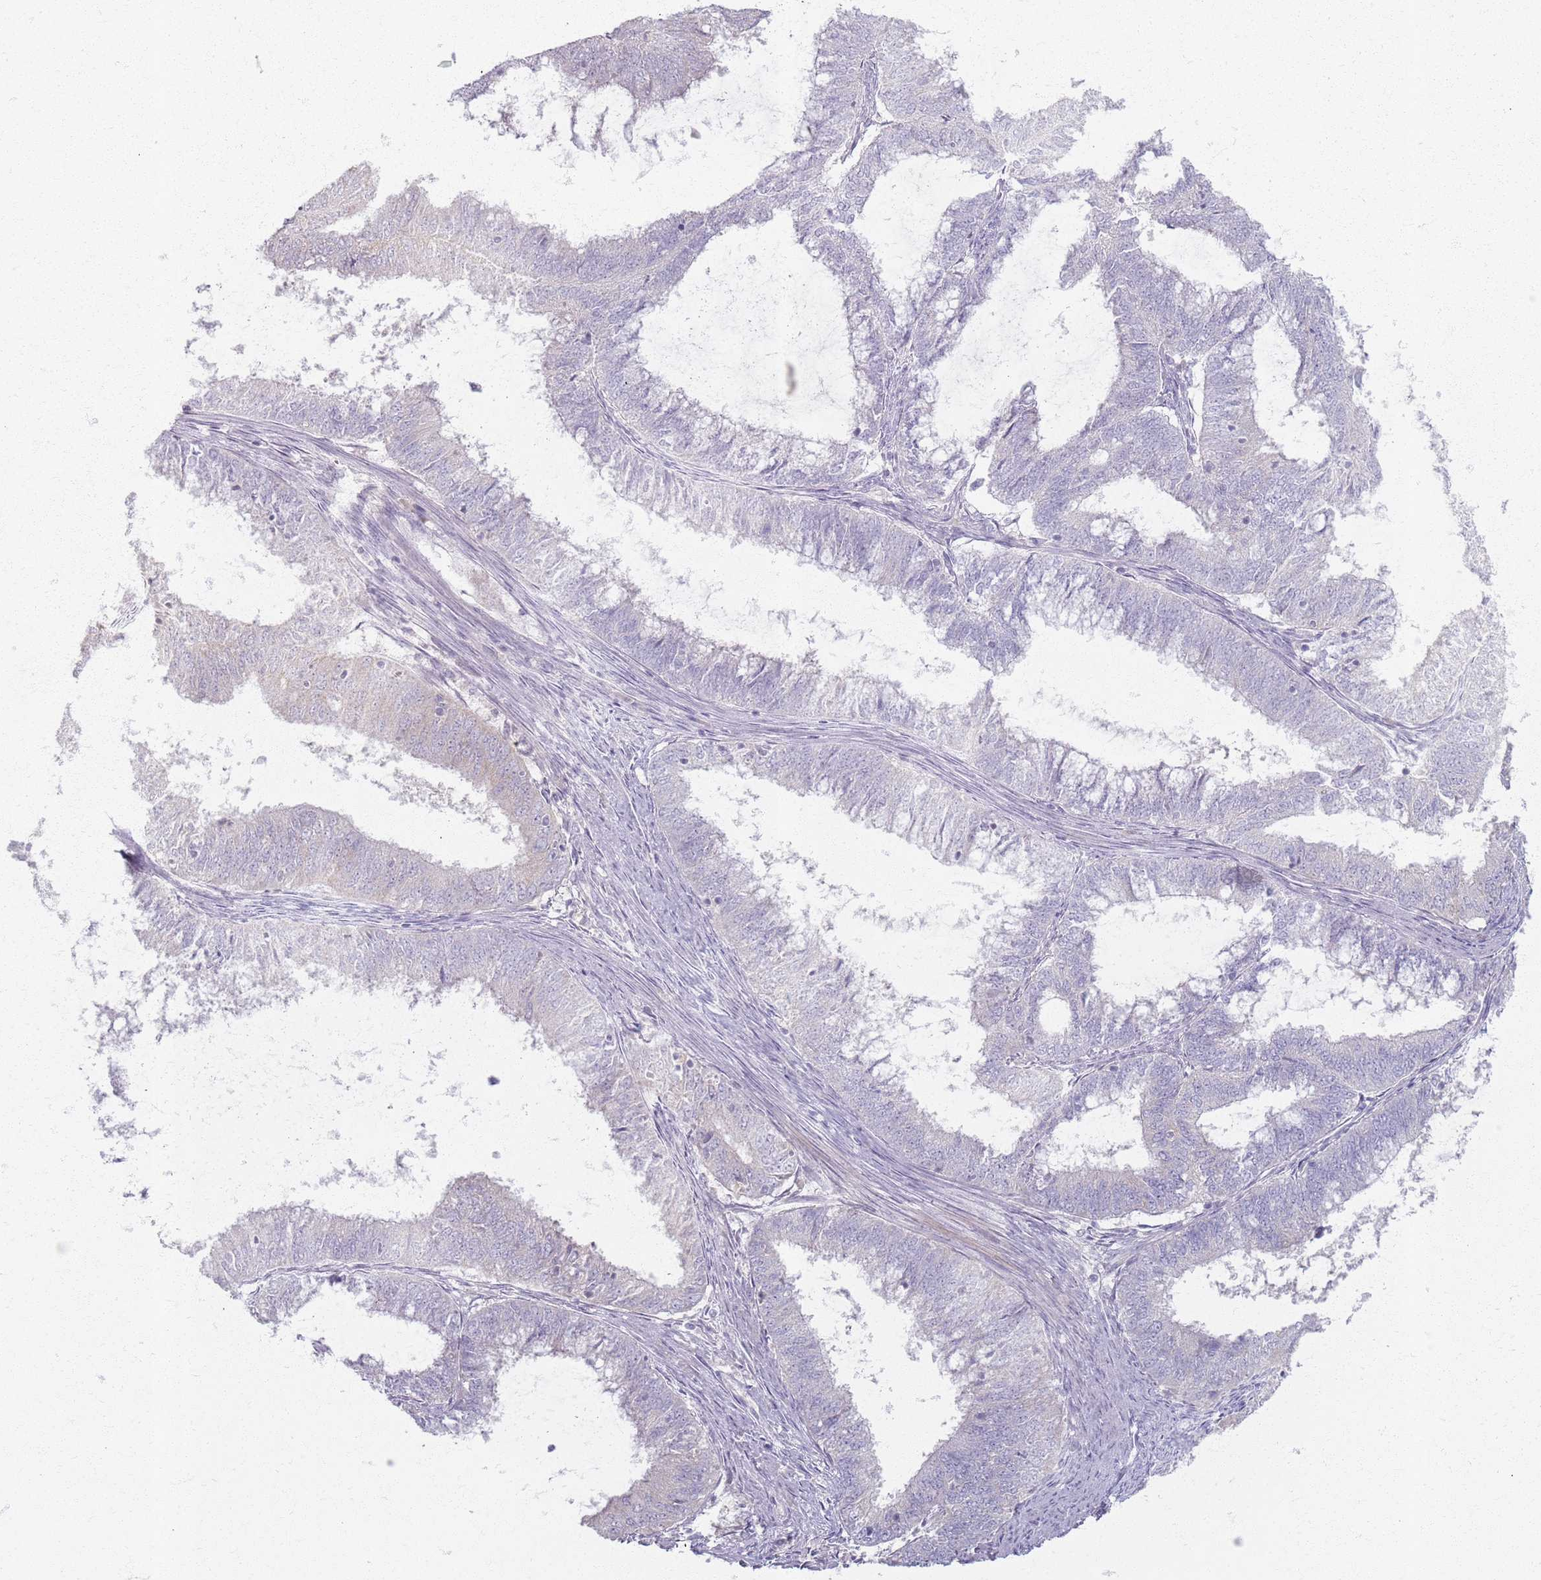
{"staining": {"intensity": "negative", "quantity": "none", "location": "none"}, "tissue": "endometrial cancer", "cell_type": "Tumor cells", "image_type": "cancer", "snomed": [{"axis": "morphology", "description": "Adenocarcinoma, NOS"}, {"axis": "topography", "description": "Endometrium"}], "caption": "Protein analysis of endometrial adenocarcinoma exhibits no significant staining in tumor cells.", "gene": "CRIPT", "patient": {"sex": "female", "age": 51}}